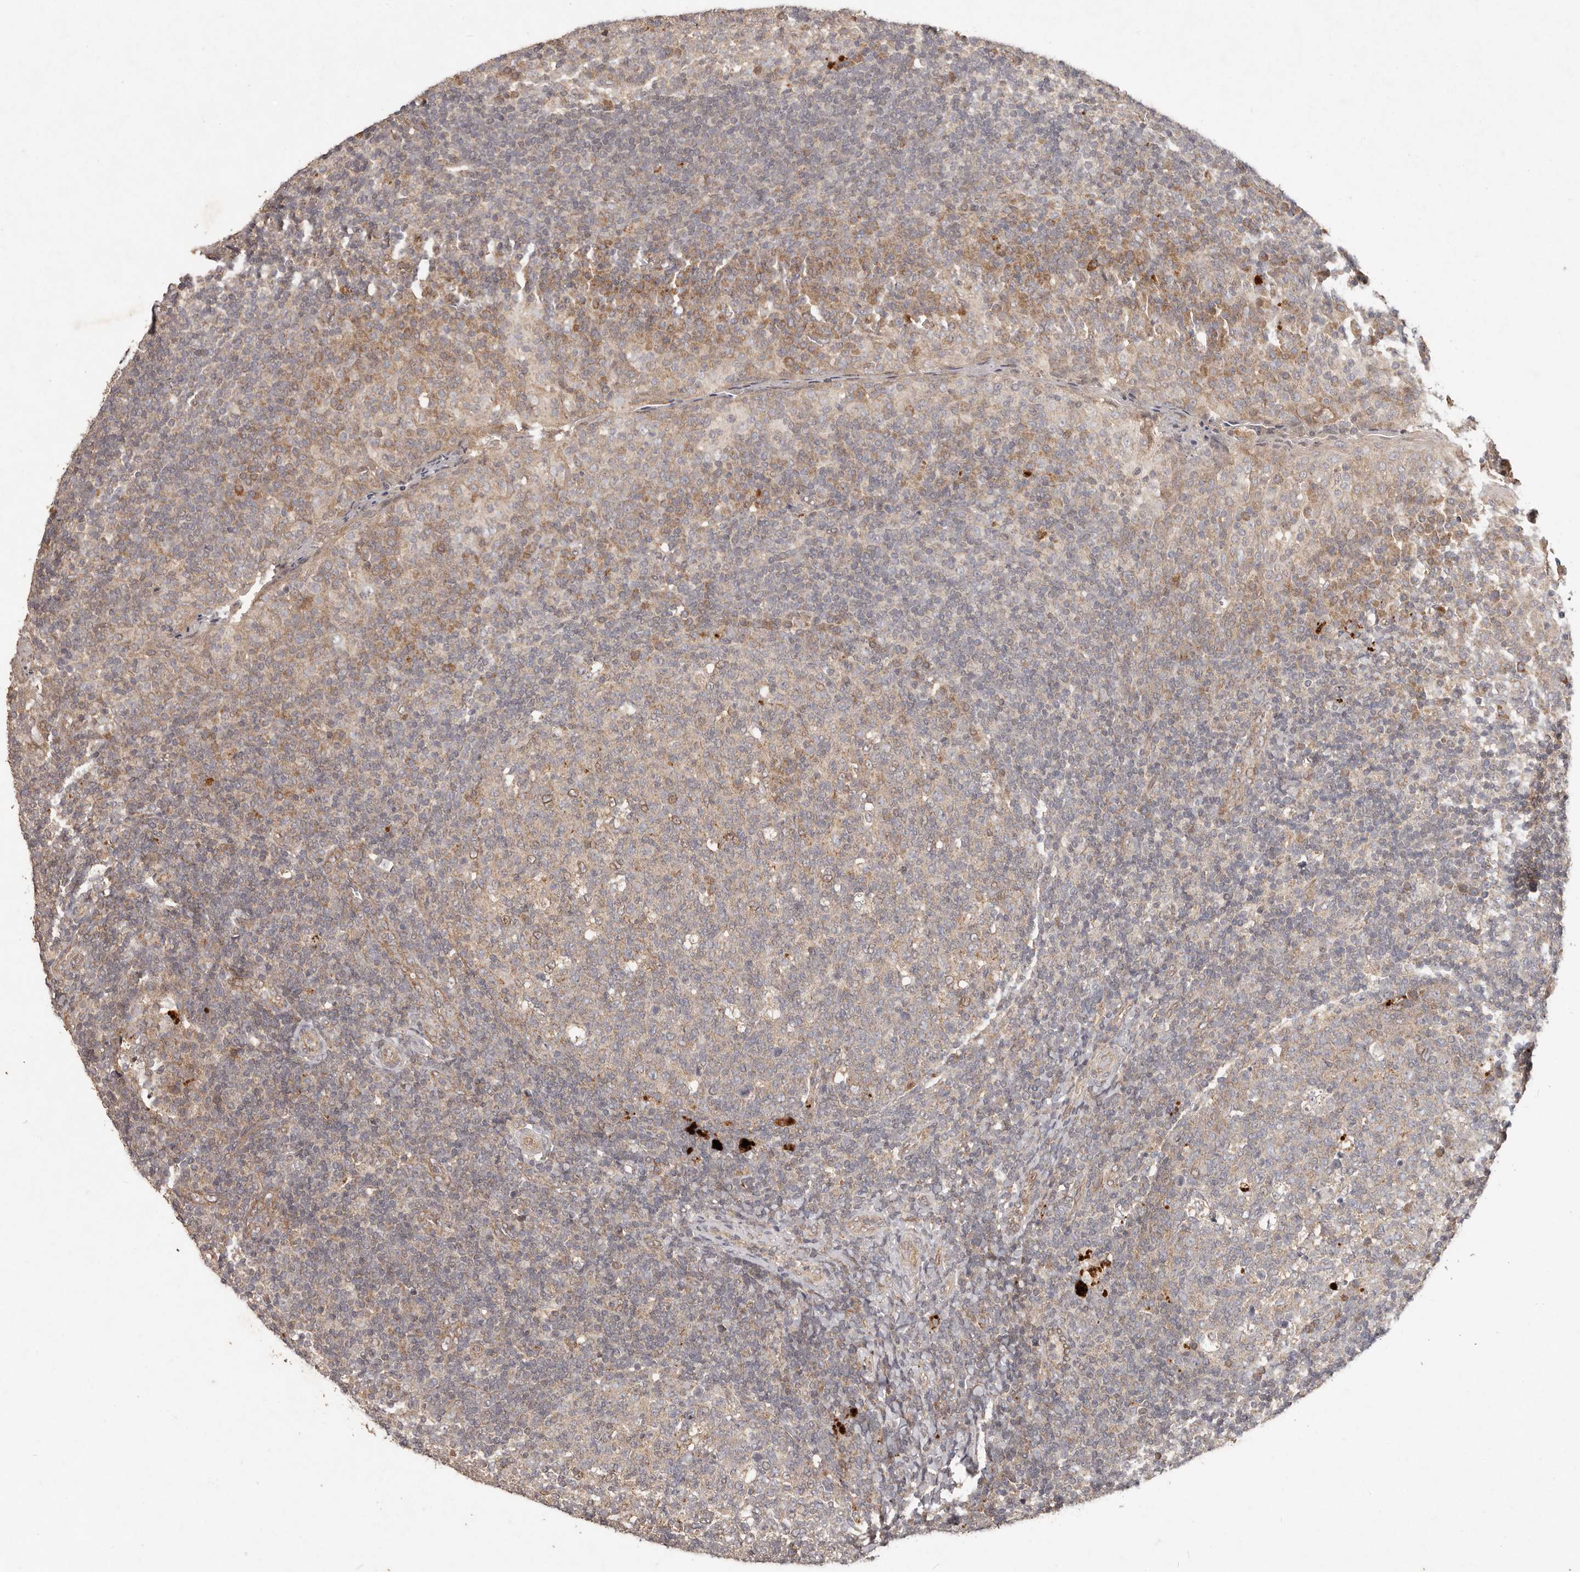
{"staining": {"intensity": "moderate", "quantity": "<25%", "location": "cytoplasmic/membranous"}, "tissue": "tonsil", "cell_type": "Germinal center cells", "image_type": "normal", "snomed": [{"axis": "morphology", "description": "Normal tissue, NOS"}, {"axis": "topography", "description": "Tonsil"}], "caption": "Germinal center cells exhibit moderate cytoplasmic/membranous positivity in approximately <25% of cells in benign tonsil. Nuclei are stained in blue.", "gene": "PLOD2", "patient": {"sex": "female", "age": 19}}